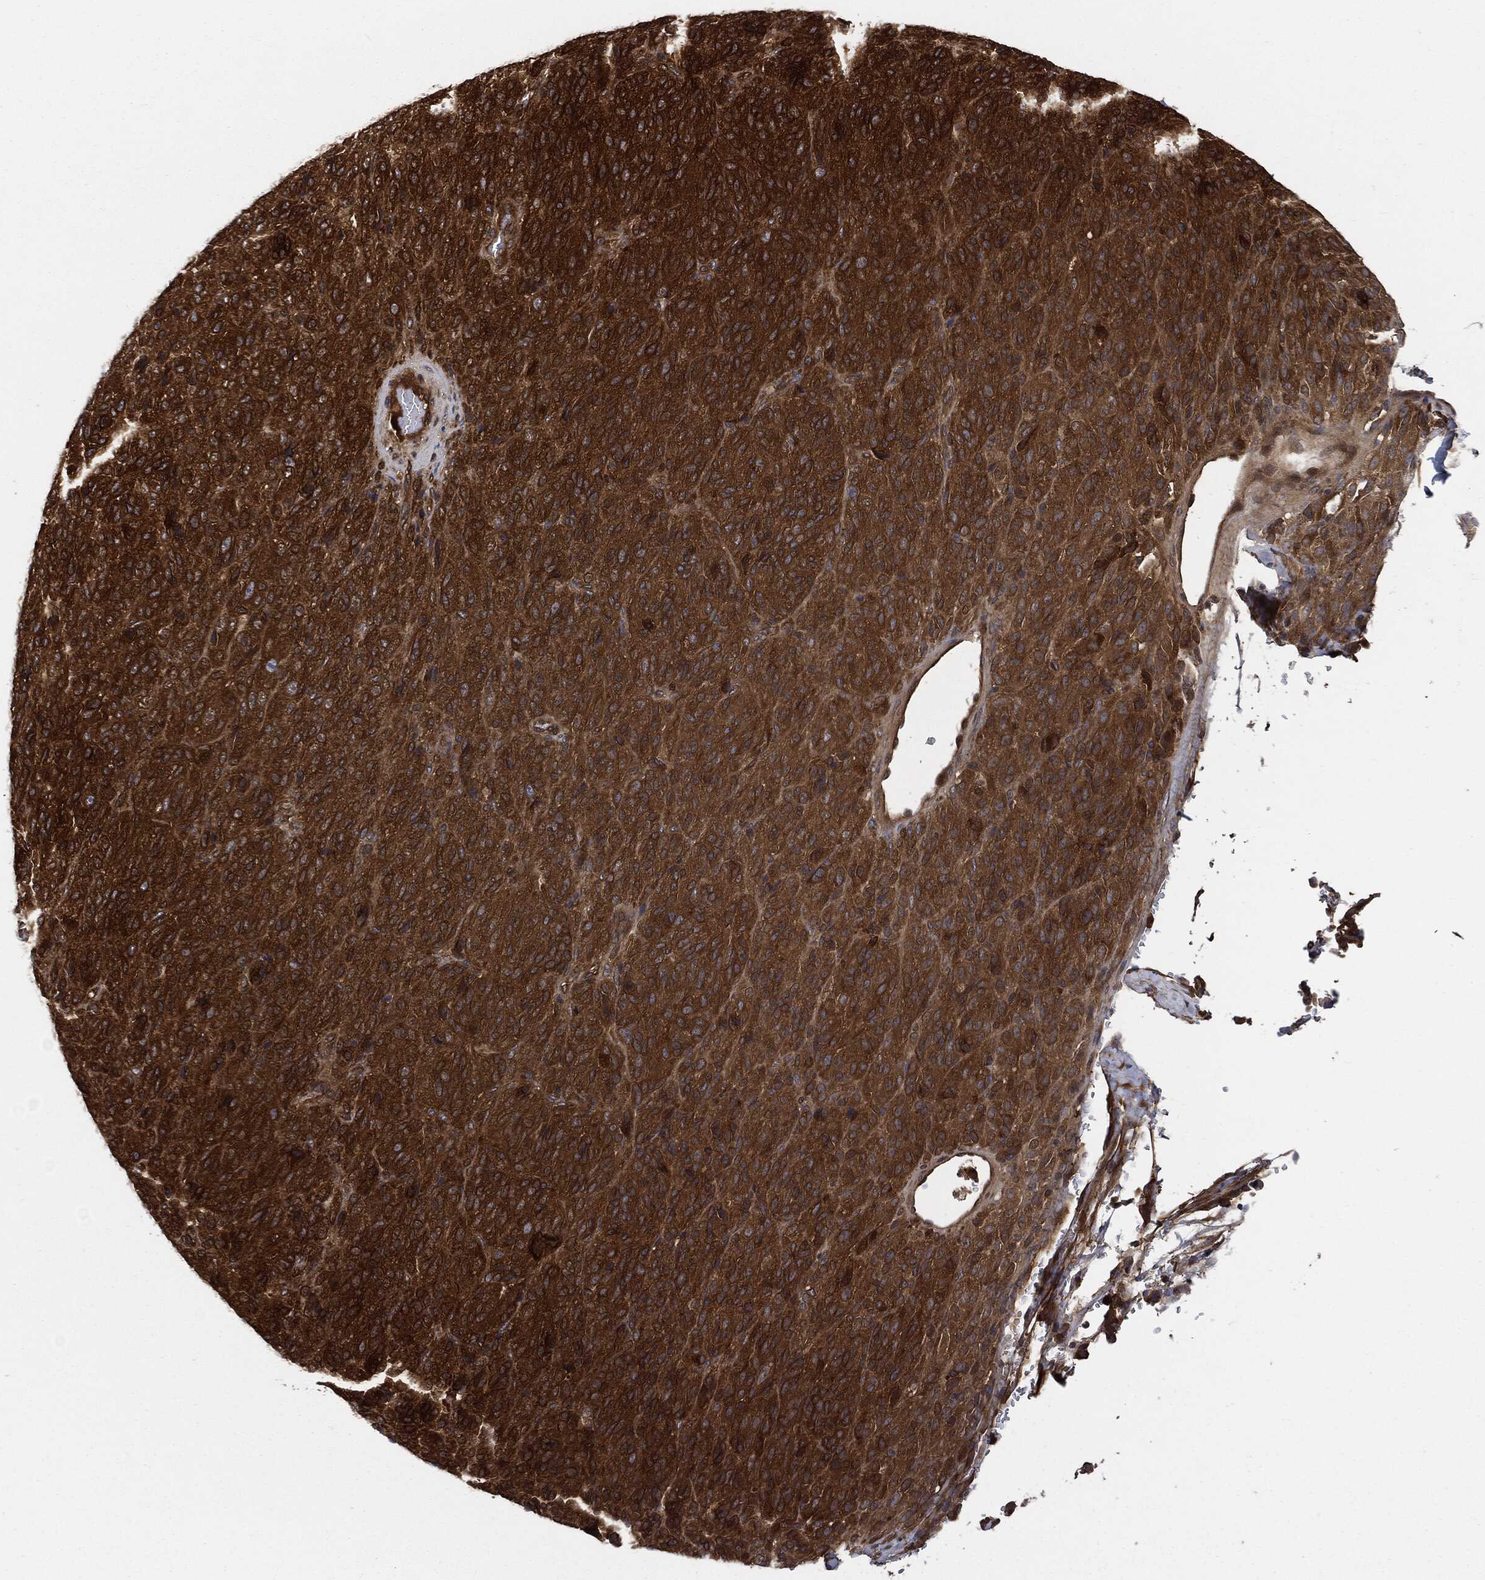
{"staining": {"intensity": "strong", "quantity": ">75%", "location": "cytoplasmic/membranous"}, "tissue": "melanoma", "cell_type": "Tumor cells", "image_type": "cancer", "snomed": [{"axis": "morphology", "description": "Malignant melanoma, Metastatic site"}, {"axis": "topography", "description": "Brain"}], "caption": "Melanoma stained for a protein (brown) shows strong cytoplasmic/membranous positive expression in approximately >75% of tumor cells.", "gene": "XPNPEP1", "patient": {"sex": "female", "age": 56}}